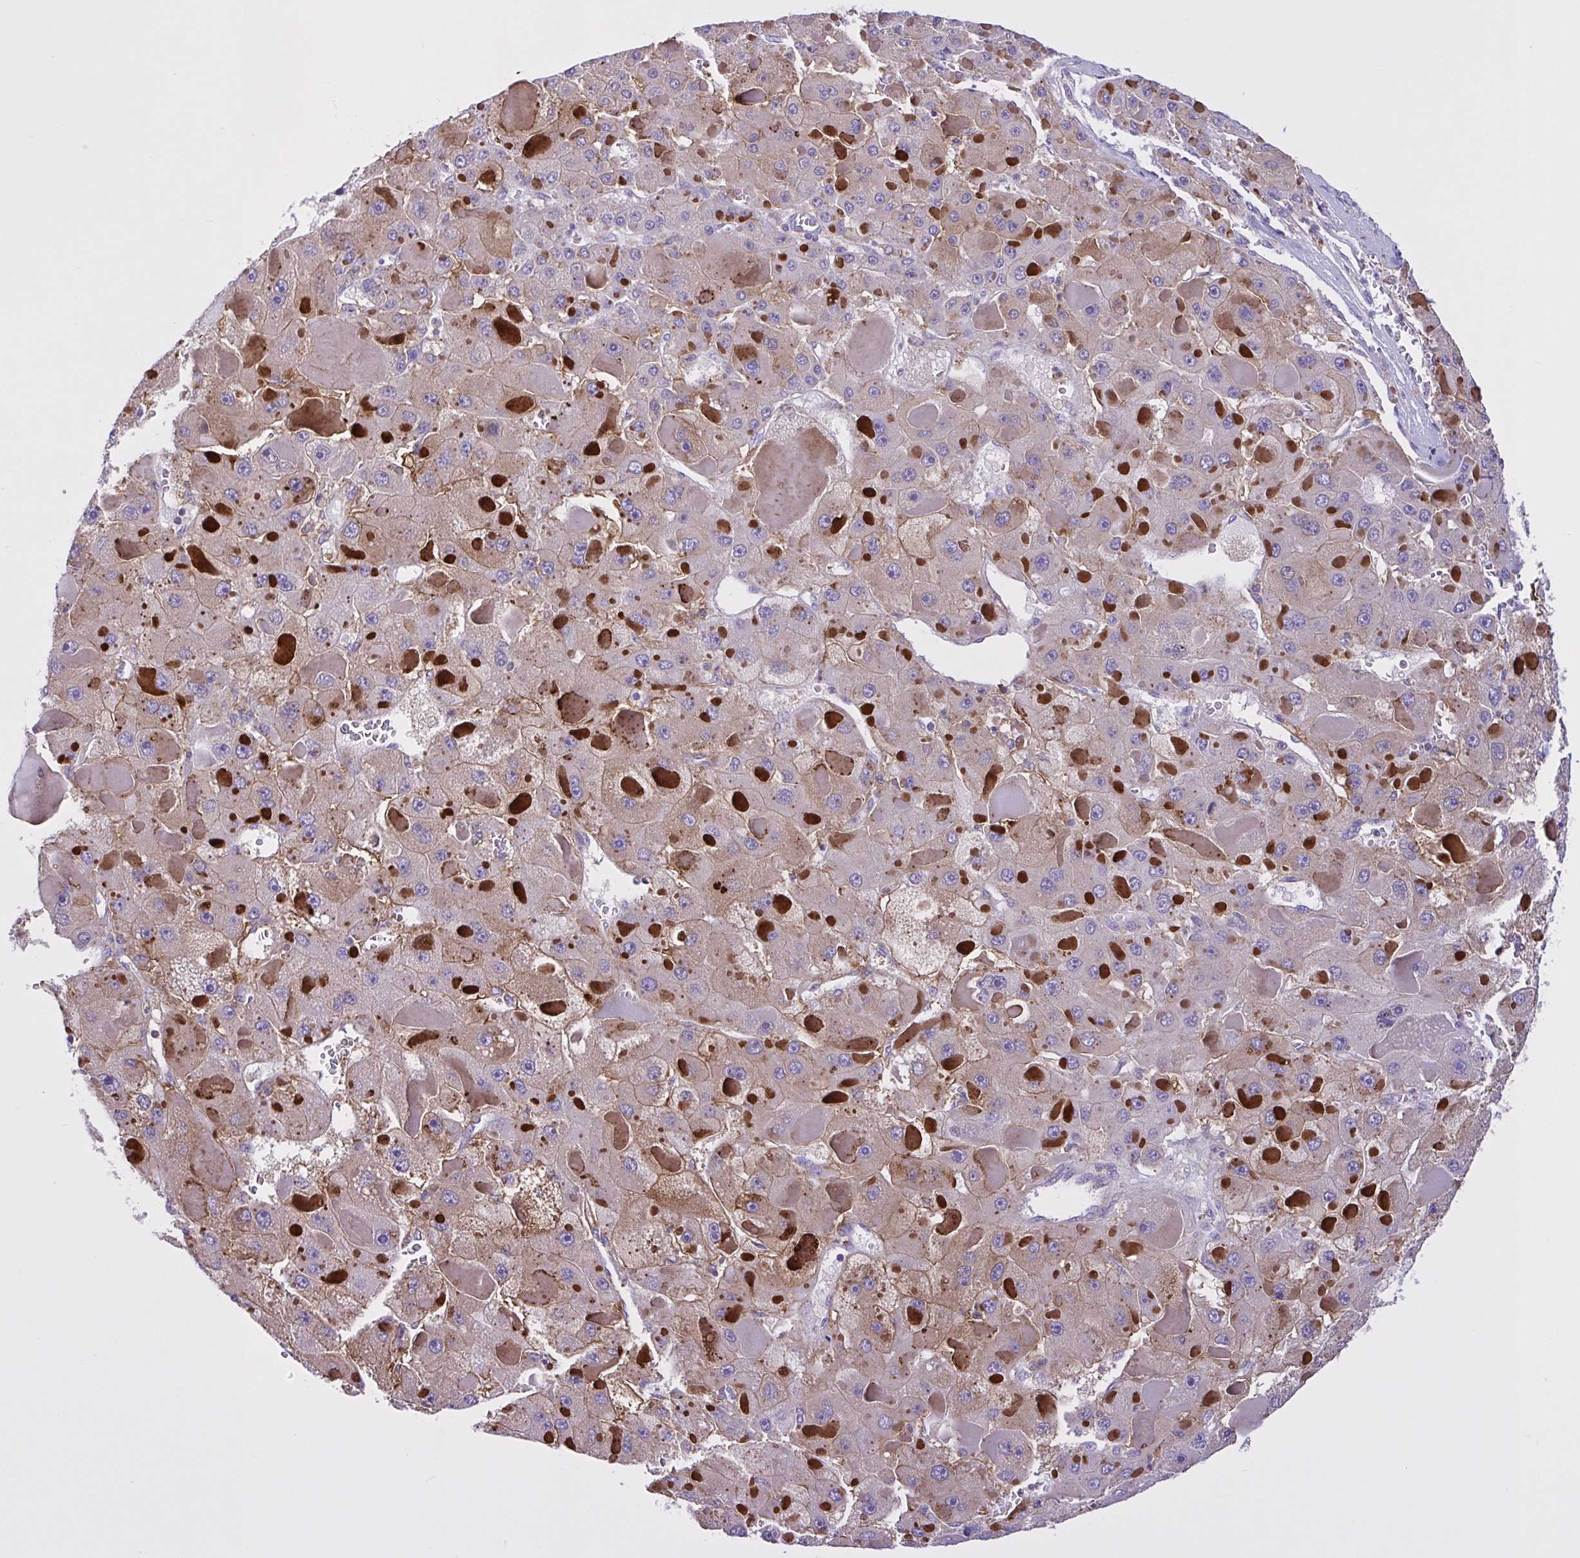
{"staining": {"intensity": "moderate", "quantity": "25%-75%", "location": "cytoplasmic/membranous"}, "tissue": "liver cancer", "cell_type": "Tumor cells", "image_type": "cancer", "snomed": [{"axis": "morphology", "description": "Carcinoma, Hepatocellular, NOS"}, {"axis": "topography", "description": "Liver"}], "caption": "Liver hepatocellular carcinoma stained with immunohistochemistry demonstrates moderate cytoplasmic/membranous expression in approximately 25%-75% of tumor cells.", "gene": "OR51M1", "patient": {"sex": "female", "age": 73}}